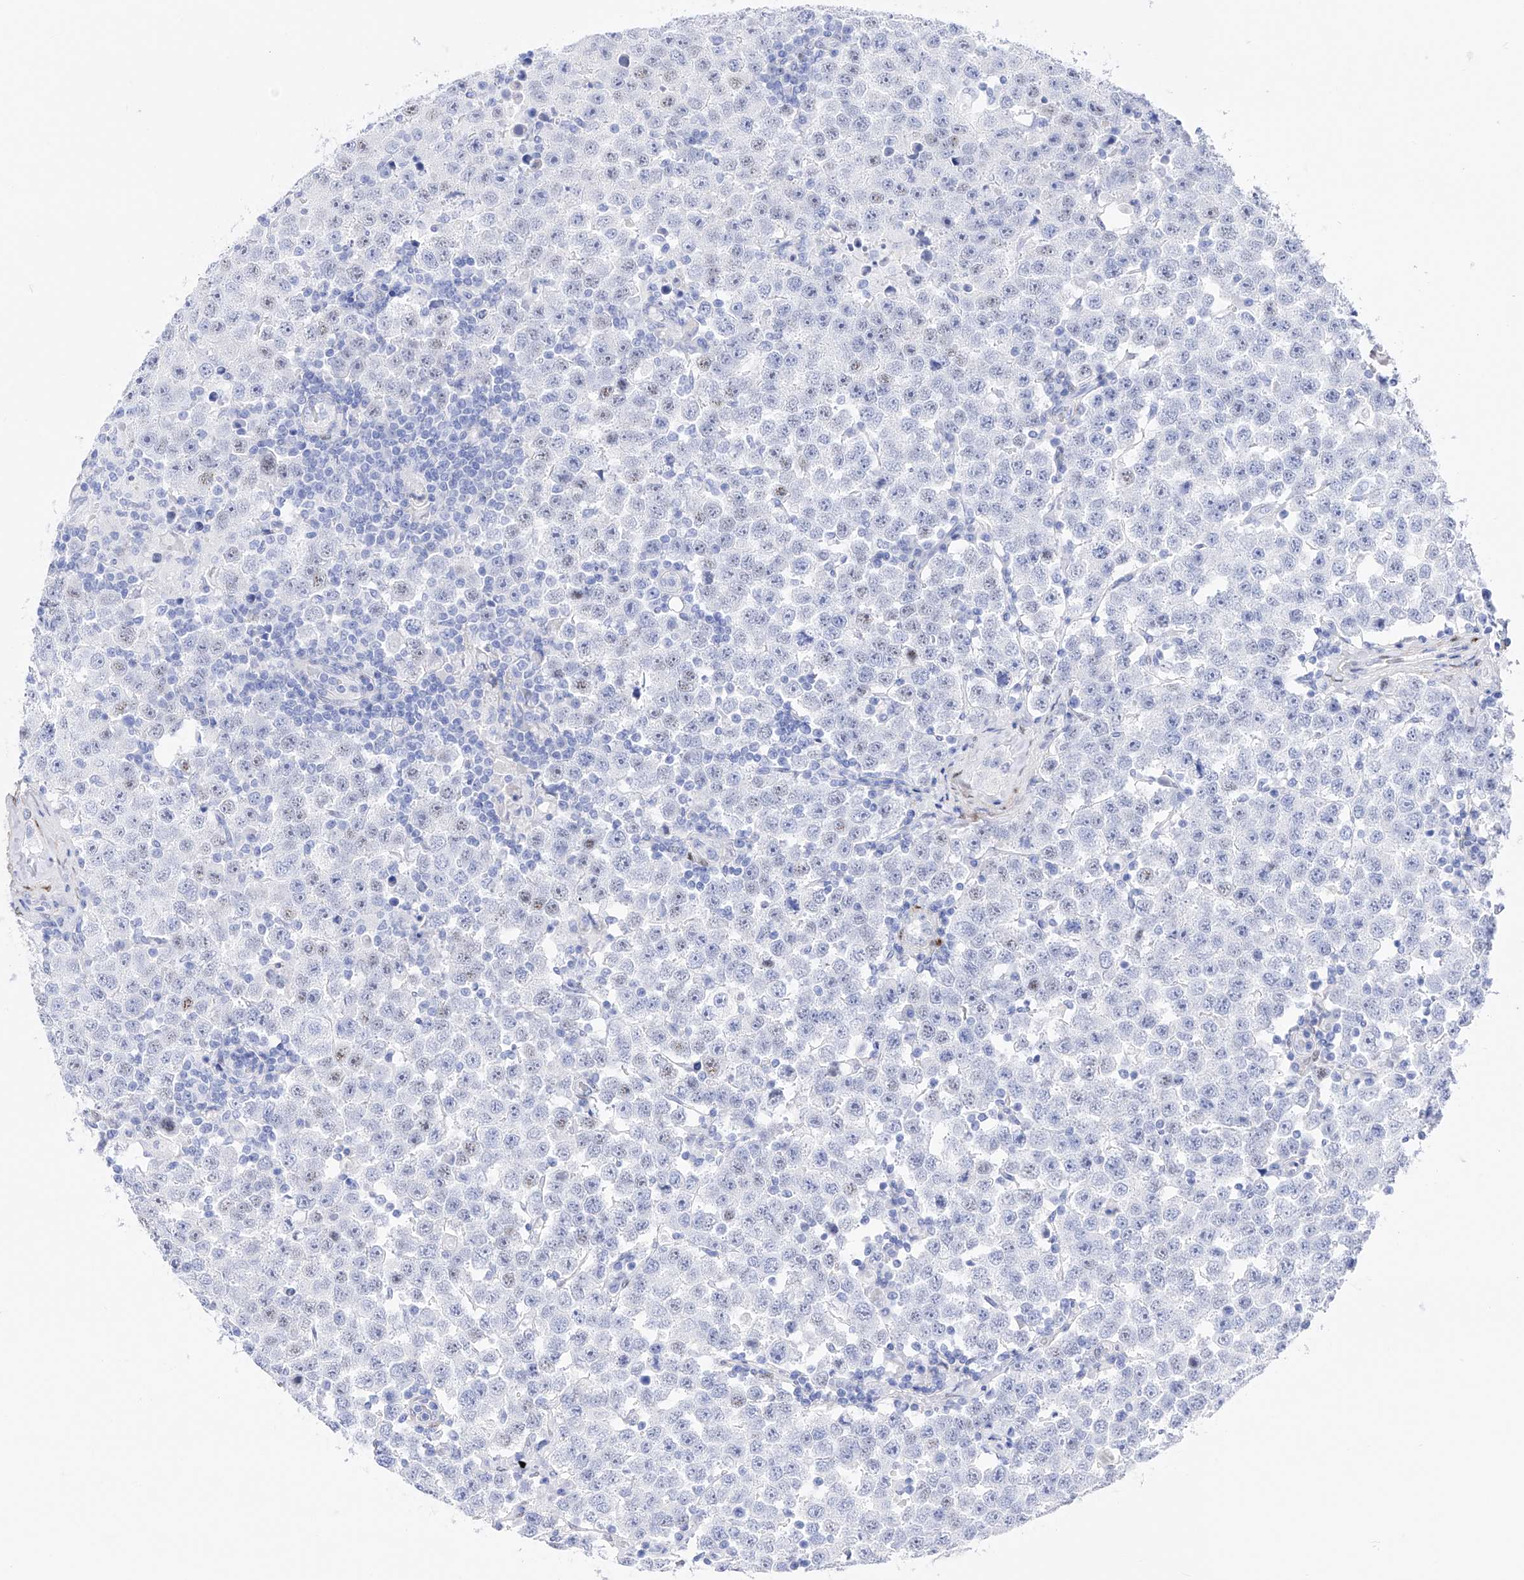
{"staining": {"intensity": "negative", "quantity": "none", "location": "none"}, "tissue": "testis cancer", "cell_type": "Tumor cells", "image_type": "cancer", "snomed": [{"axis": "morphology", "description": "Seminoma, NOS"}, {"axis": "topography", "description": "Testis"}], "caption": "Human testis cancer stained for a protein using immunohistochemistry displays no staining in tumor cells.", "gene": "TRPC7", "patient": {"sex": "male", "age": 28}}